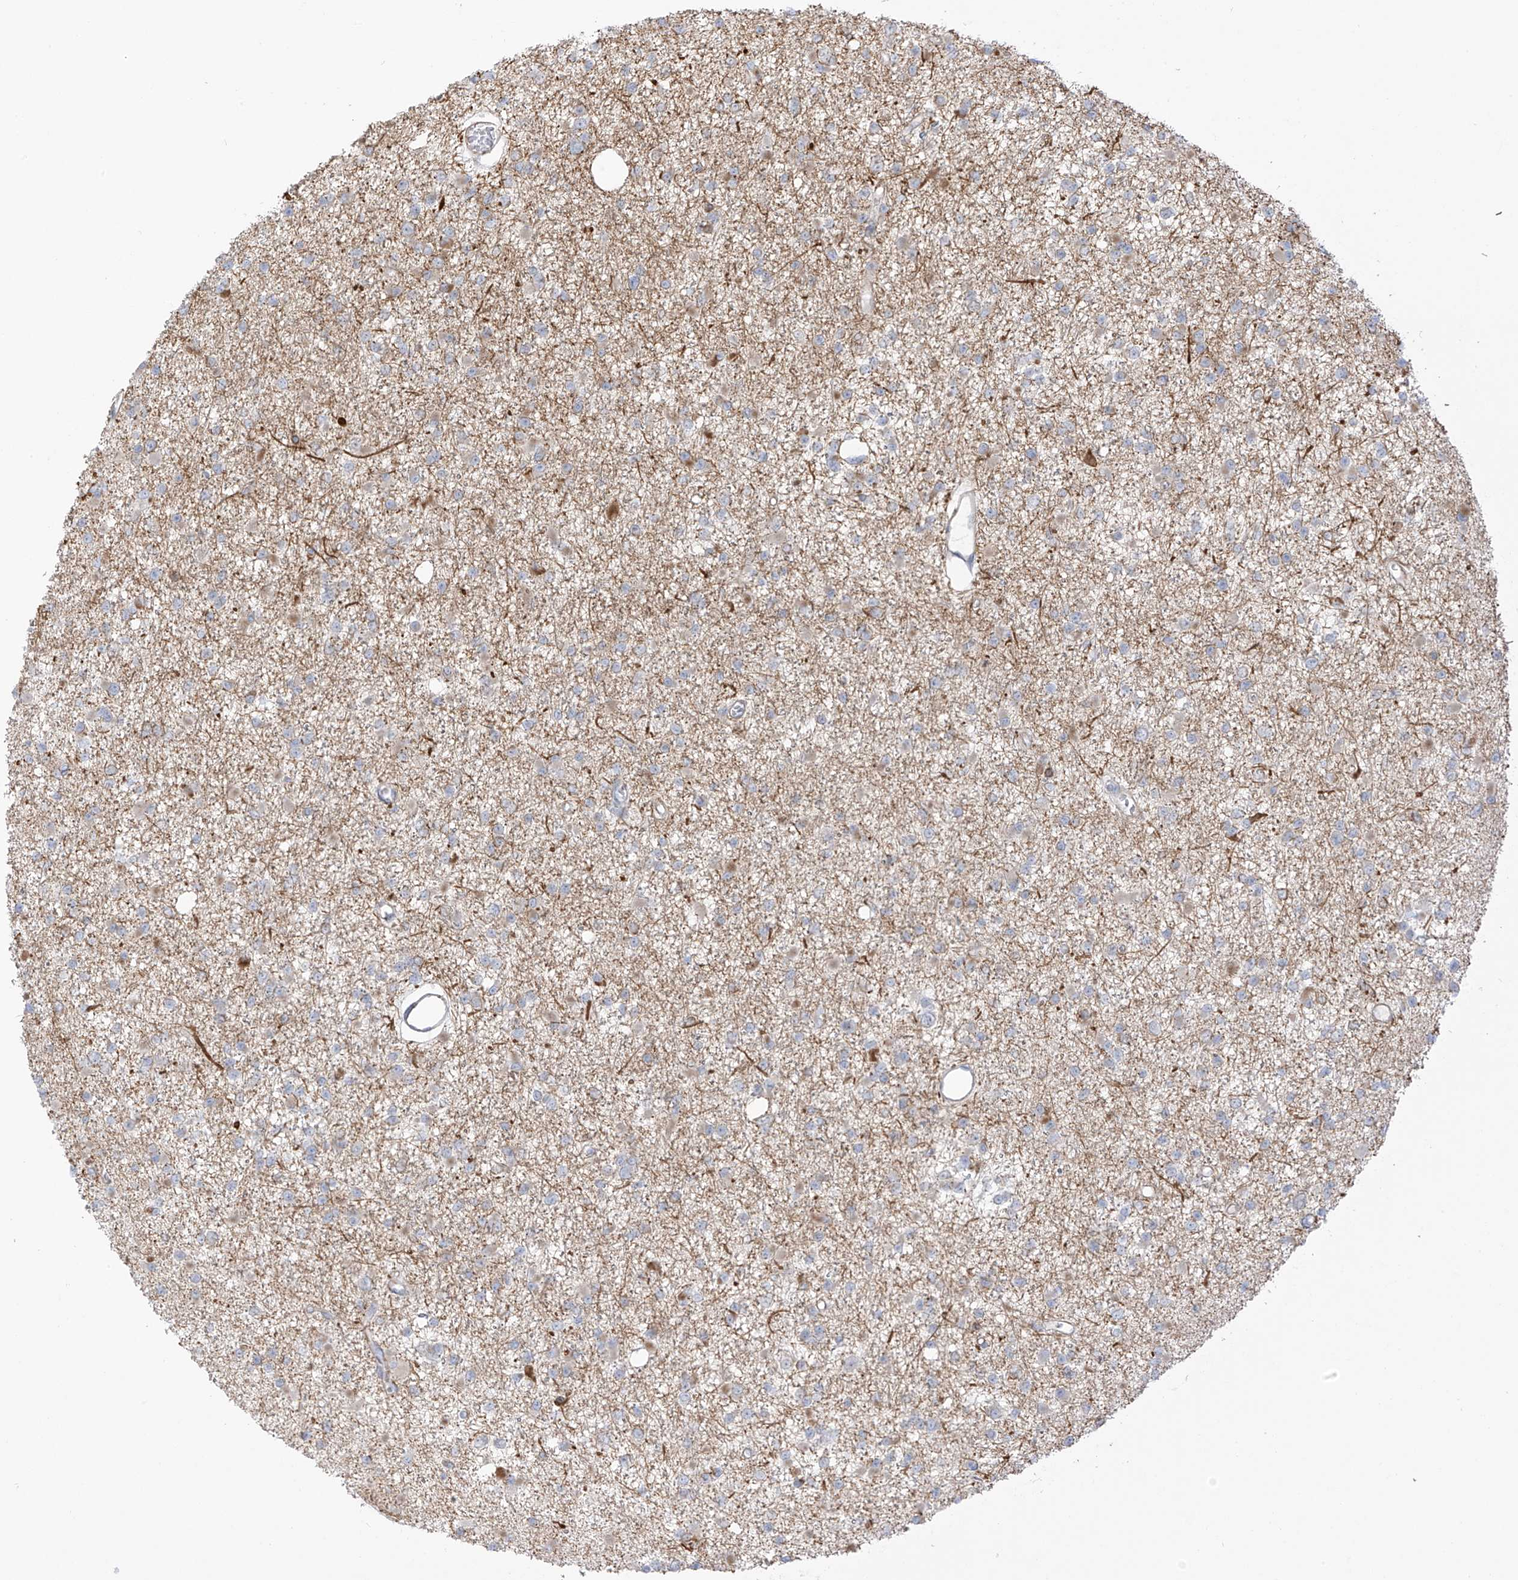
{"staining": {"intensity": "negative", "quantity": "none", "location": "none"}, "tissue": "glioma", "cell_type": "Tumor cells", "image_type": "cancer", "snomed": [{"axis": "morphology", "description": "Glioma, malignant, Low grade"}, {"axis": "topography", "description": "Brain"}], "caption": "High magnification brightfield microscopy of glioma stained with DAB (3,3'-diaminobenzidine) (brown) and counterstained with hematoxylin (blue): tumor cells show no significant expression. (Stains: DAB (3,3'-diaminobenzidine) immunohistochemistry with hematoxylin counter stain, Microscopy: brightfield microscopy at high magnification).", "gene": "HS6ST2", "patient": {"sex": "female", "age": 22}}